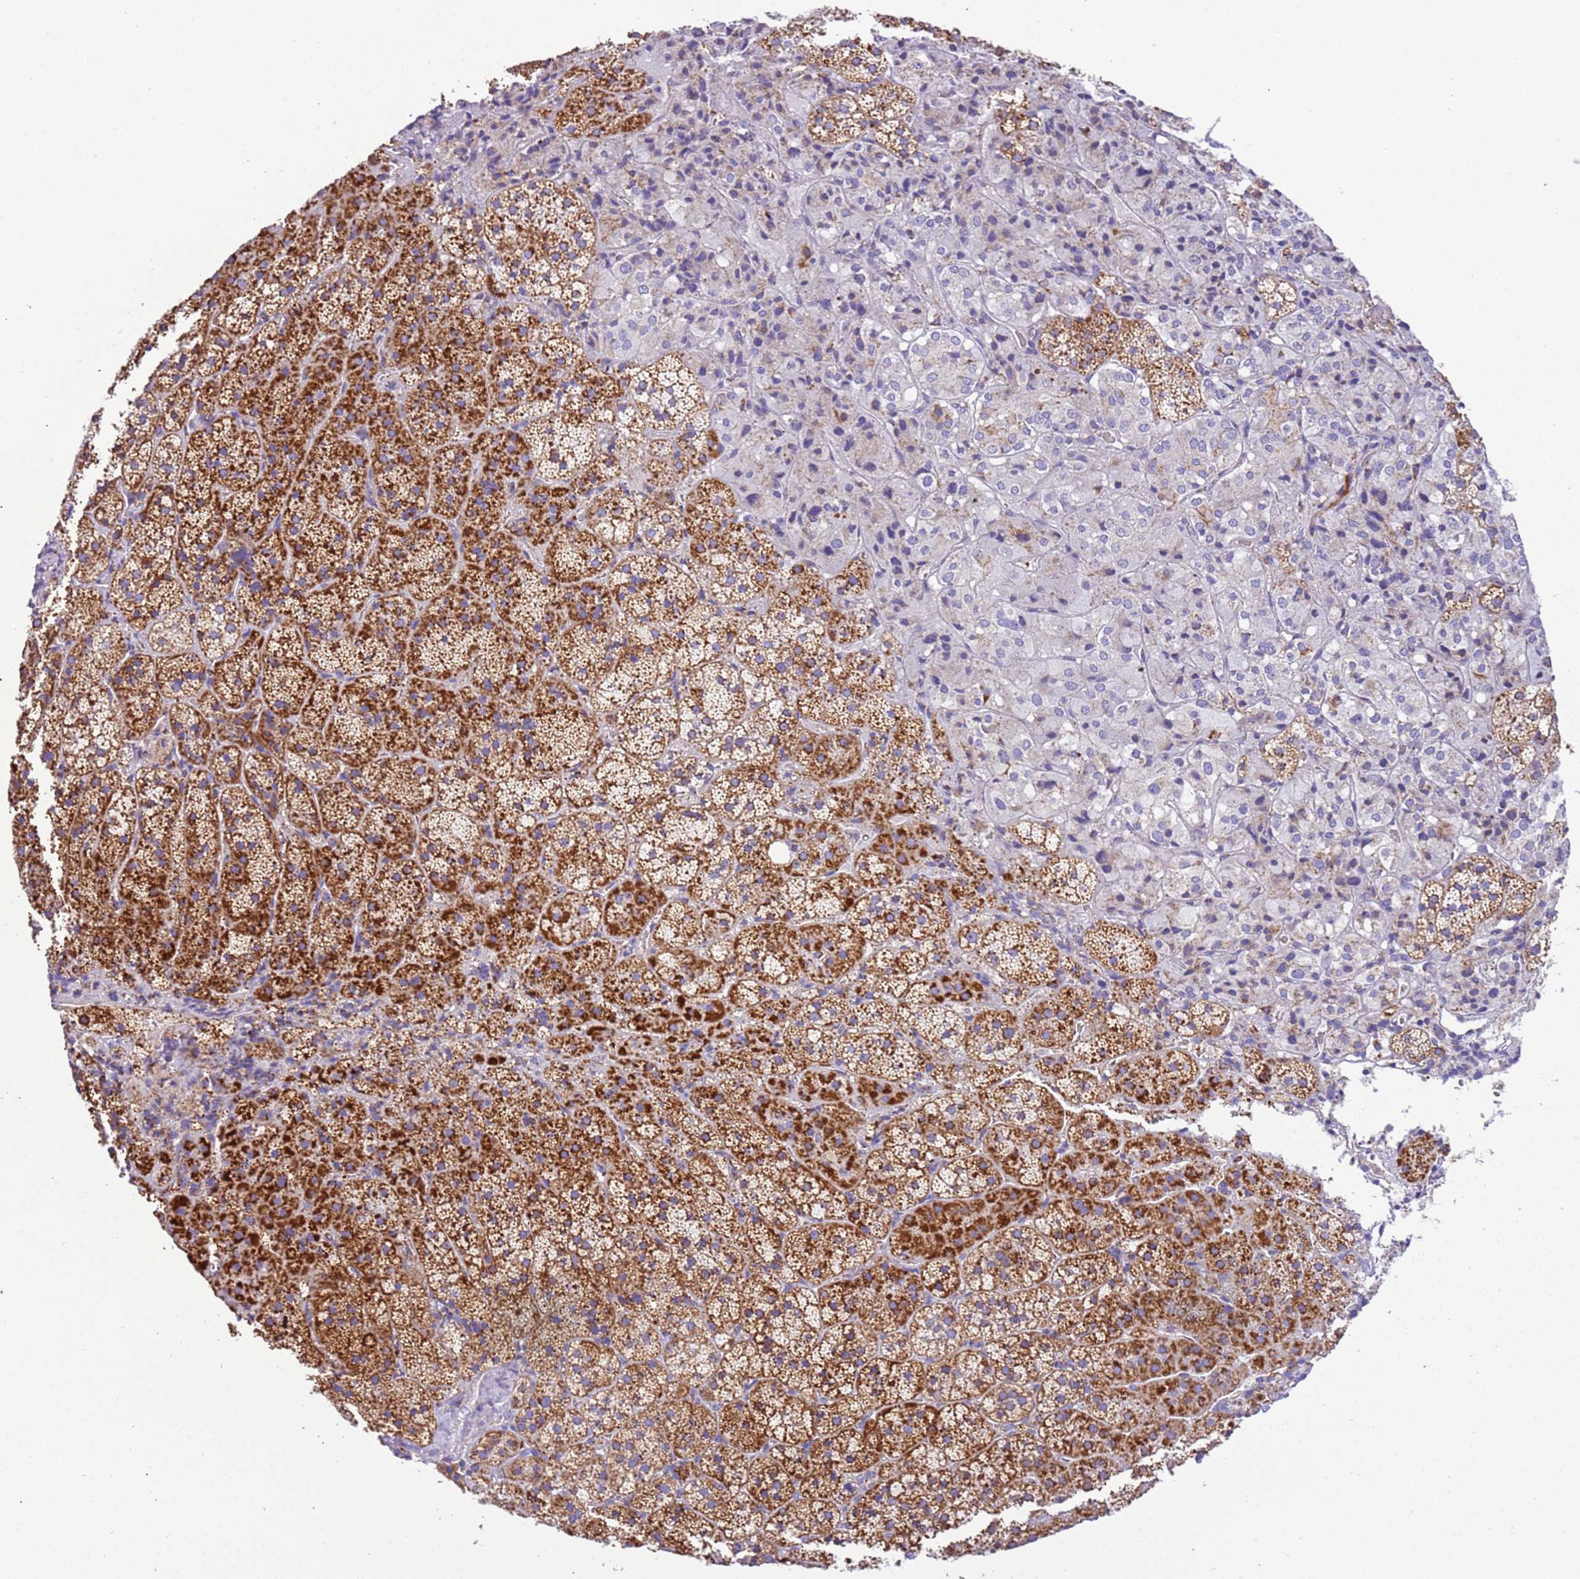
{"staining": {"intensity": "strong", "quantity": "25%-75%", "location": "cytoplasmic/membranous"}, "tissue": "adrenal gland", "cell_type": "Glandular cells", "image_type": "normal", "snomed": [{"axis": "morphology", "description": "Normal tissue, NOS"}, {"axis": "topography", "description": "Adrenal gland"}], "caption": "DAB immunohistochemical staining of unremarkable adrenal gland reveals strong cytoplasmic/membranous protein expression in about 25%-75% of glandular cells. Ihc stains the protein of interest in brown and the nuclei are stained blue.", "gene": "SUCLG2", "patient": {"sex": "female", "age": 44}}